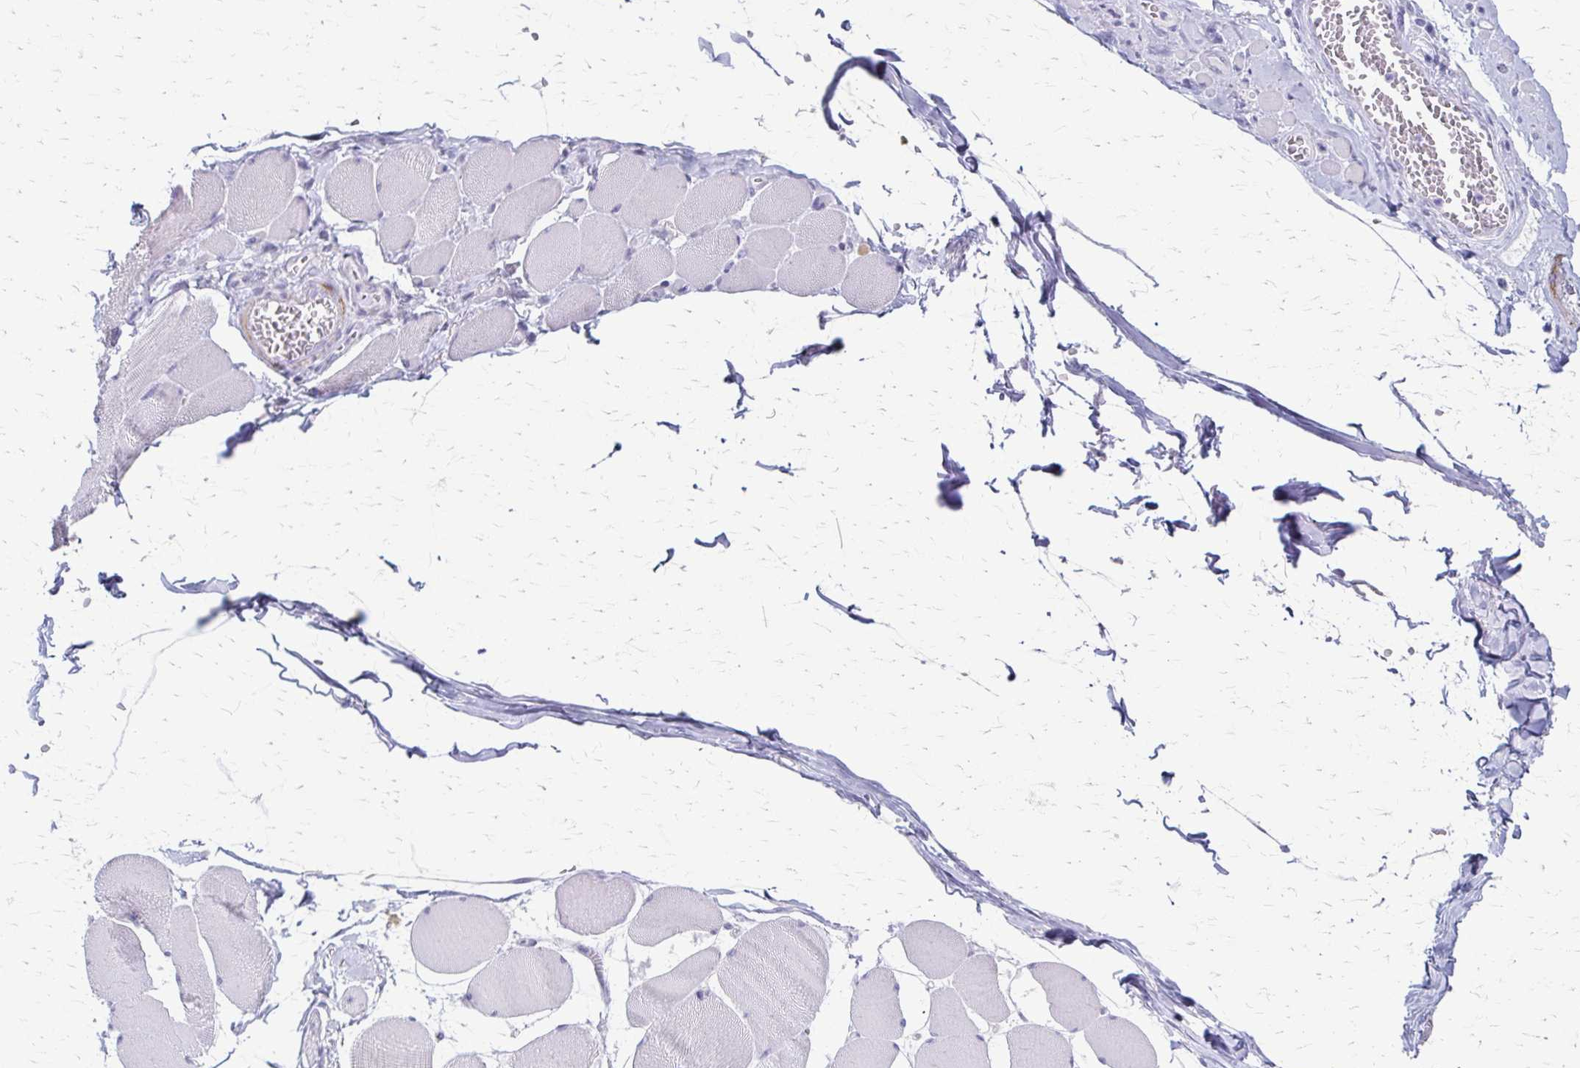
{"staining": {"intensity": "negative", "quantity": "none", "location": "none"}, "tissue": "skeletal muscle", "cell_type": "Myocytes", "image_type": "normal", "snomed": [{"axis": "morphology", "description": "Normal tissue, NOS"}, {"axis": "topography", "description": "Skeletal muscle"}], "caption": "Protein analysis of benign skeletal muscle displays no significant staining in myocytes.", "gene": "ZSCAN5B", "patient": {"sex": "female", "age": 75}}